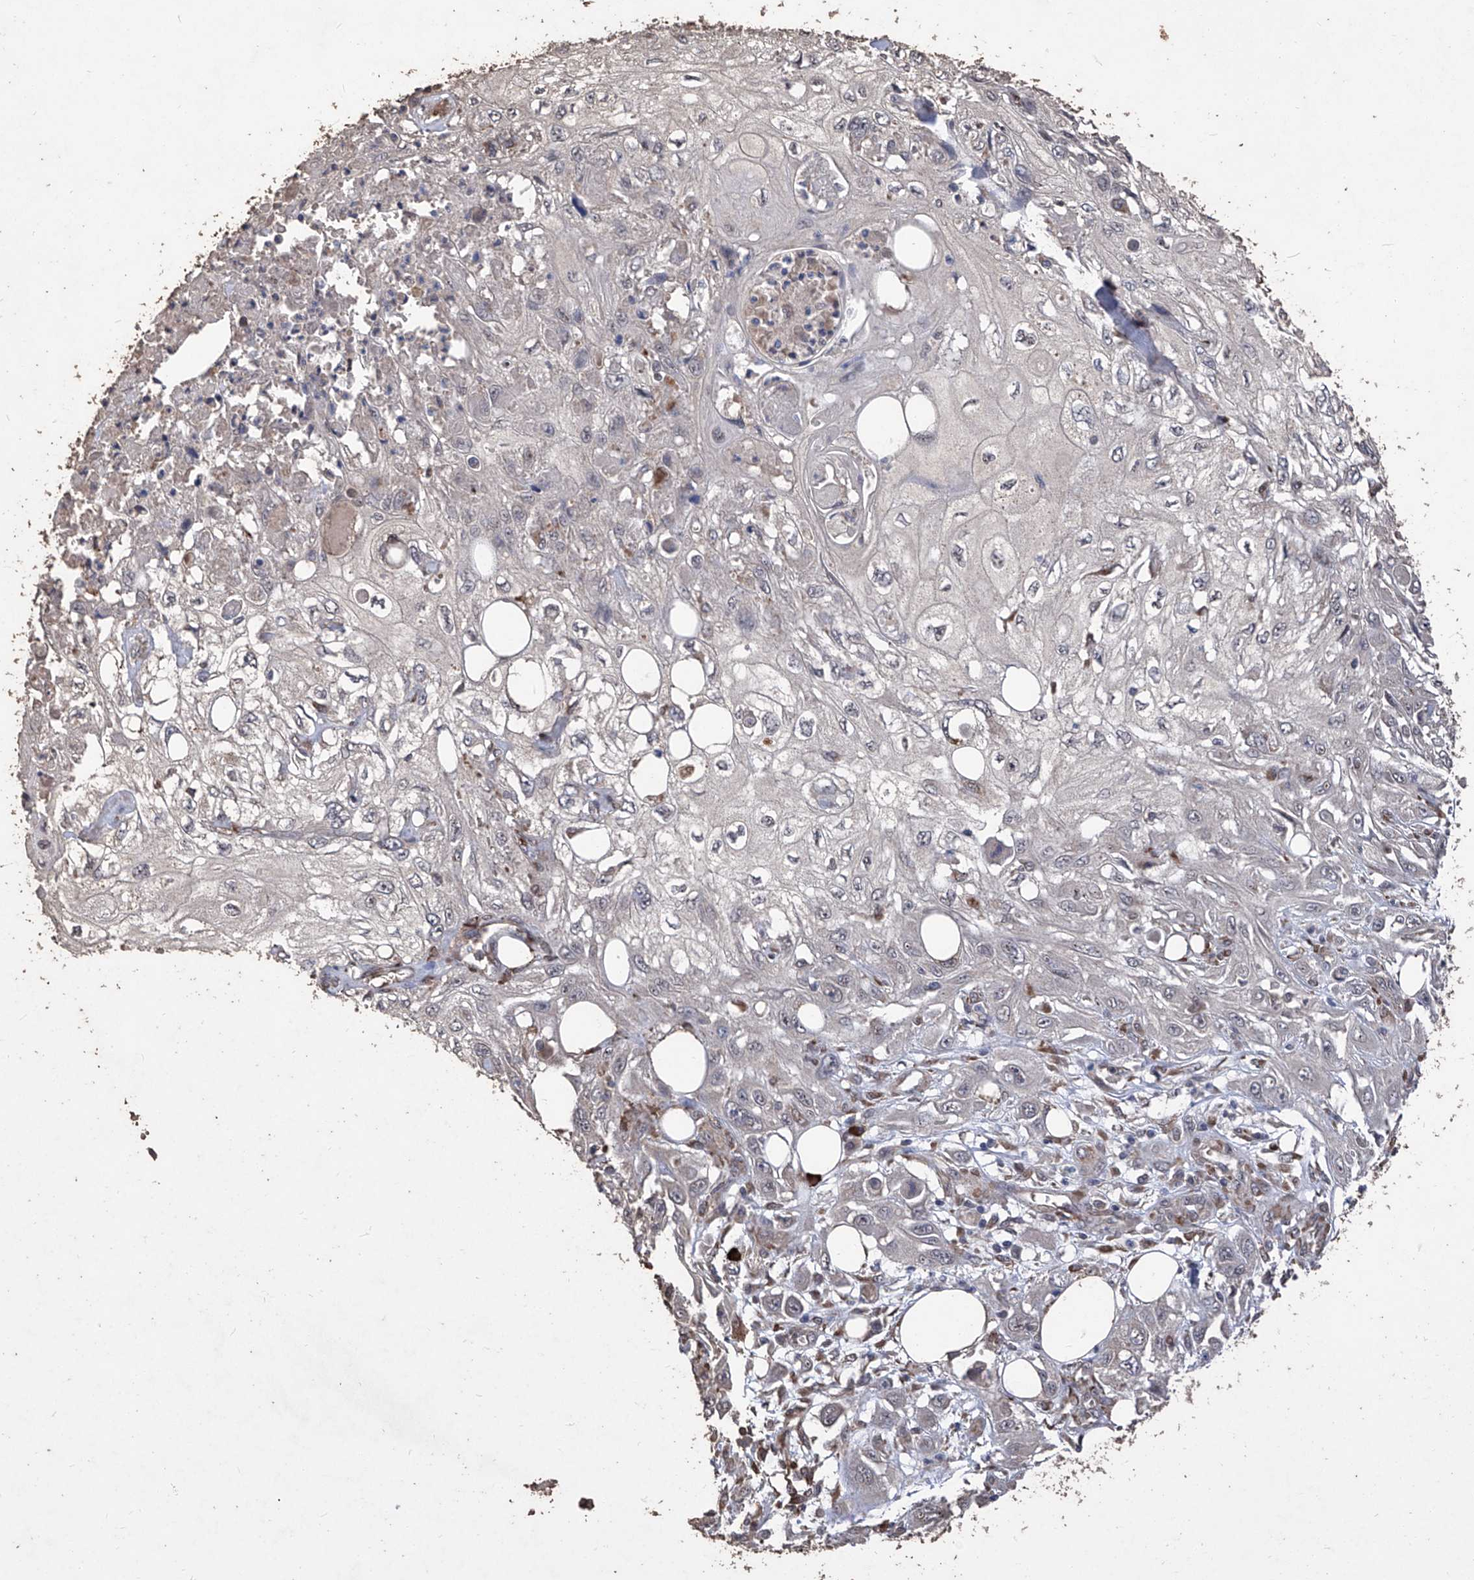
{"staining": {"intensity": "negative", "quantity": "none", "location": "none"}, "tissue": "skin cancer", "cell_type": "Tumor cells", "image_type": "cancer", "snomed": [{"axis": "morphology", "description": "Squamous cell carcinoma, NOS"}, {"axis": "topography", "description": "Skin"}], "caption": "Photomicrograph shows no protein positivity in tumor cells of squamous cell carcinoma (skin) tissue.", "gene": "EML1", "patient": {"sex": "male", "age": 75}}